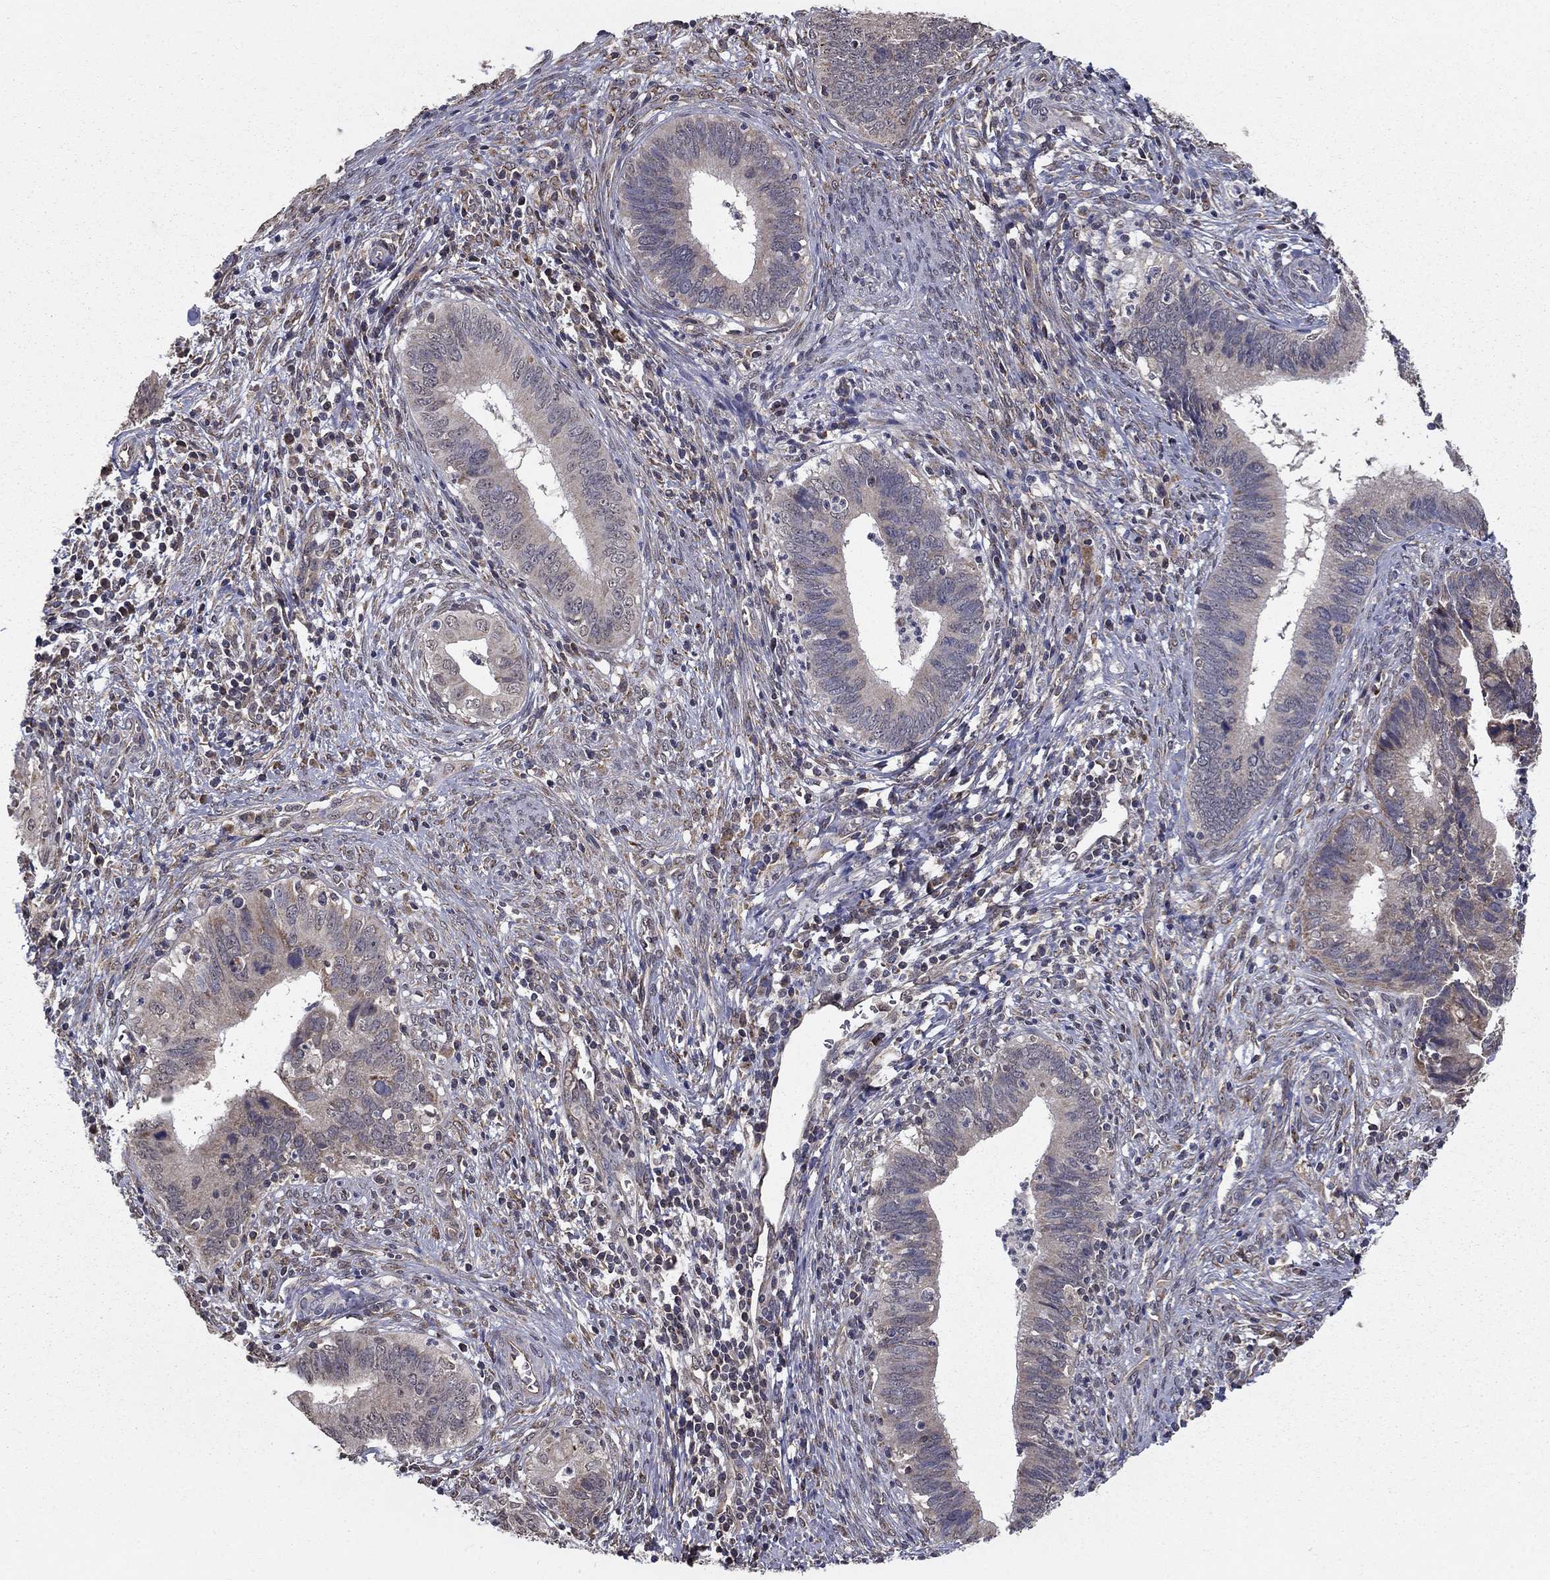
{"staining": {"intensity": "negative", "quantity": "none", "location": "none"}, "tissue": "cervical cancer", "cell_type": "Tumor cells", "image_type": "cancer", "snomed": [{"axis": "morphology", "description": "Adenocarcinoma, NOS"}, {"axis": "topography", "description": "Cervix"}], "caption": "There is no significant staining in tumor cells of adenocarcinoma (cervical).", "gene": "SLC2A13", "patient": {"sex": "female", "age": 42}}